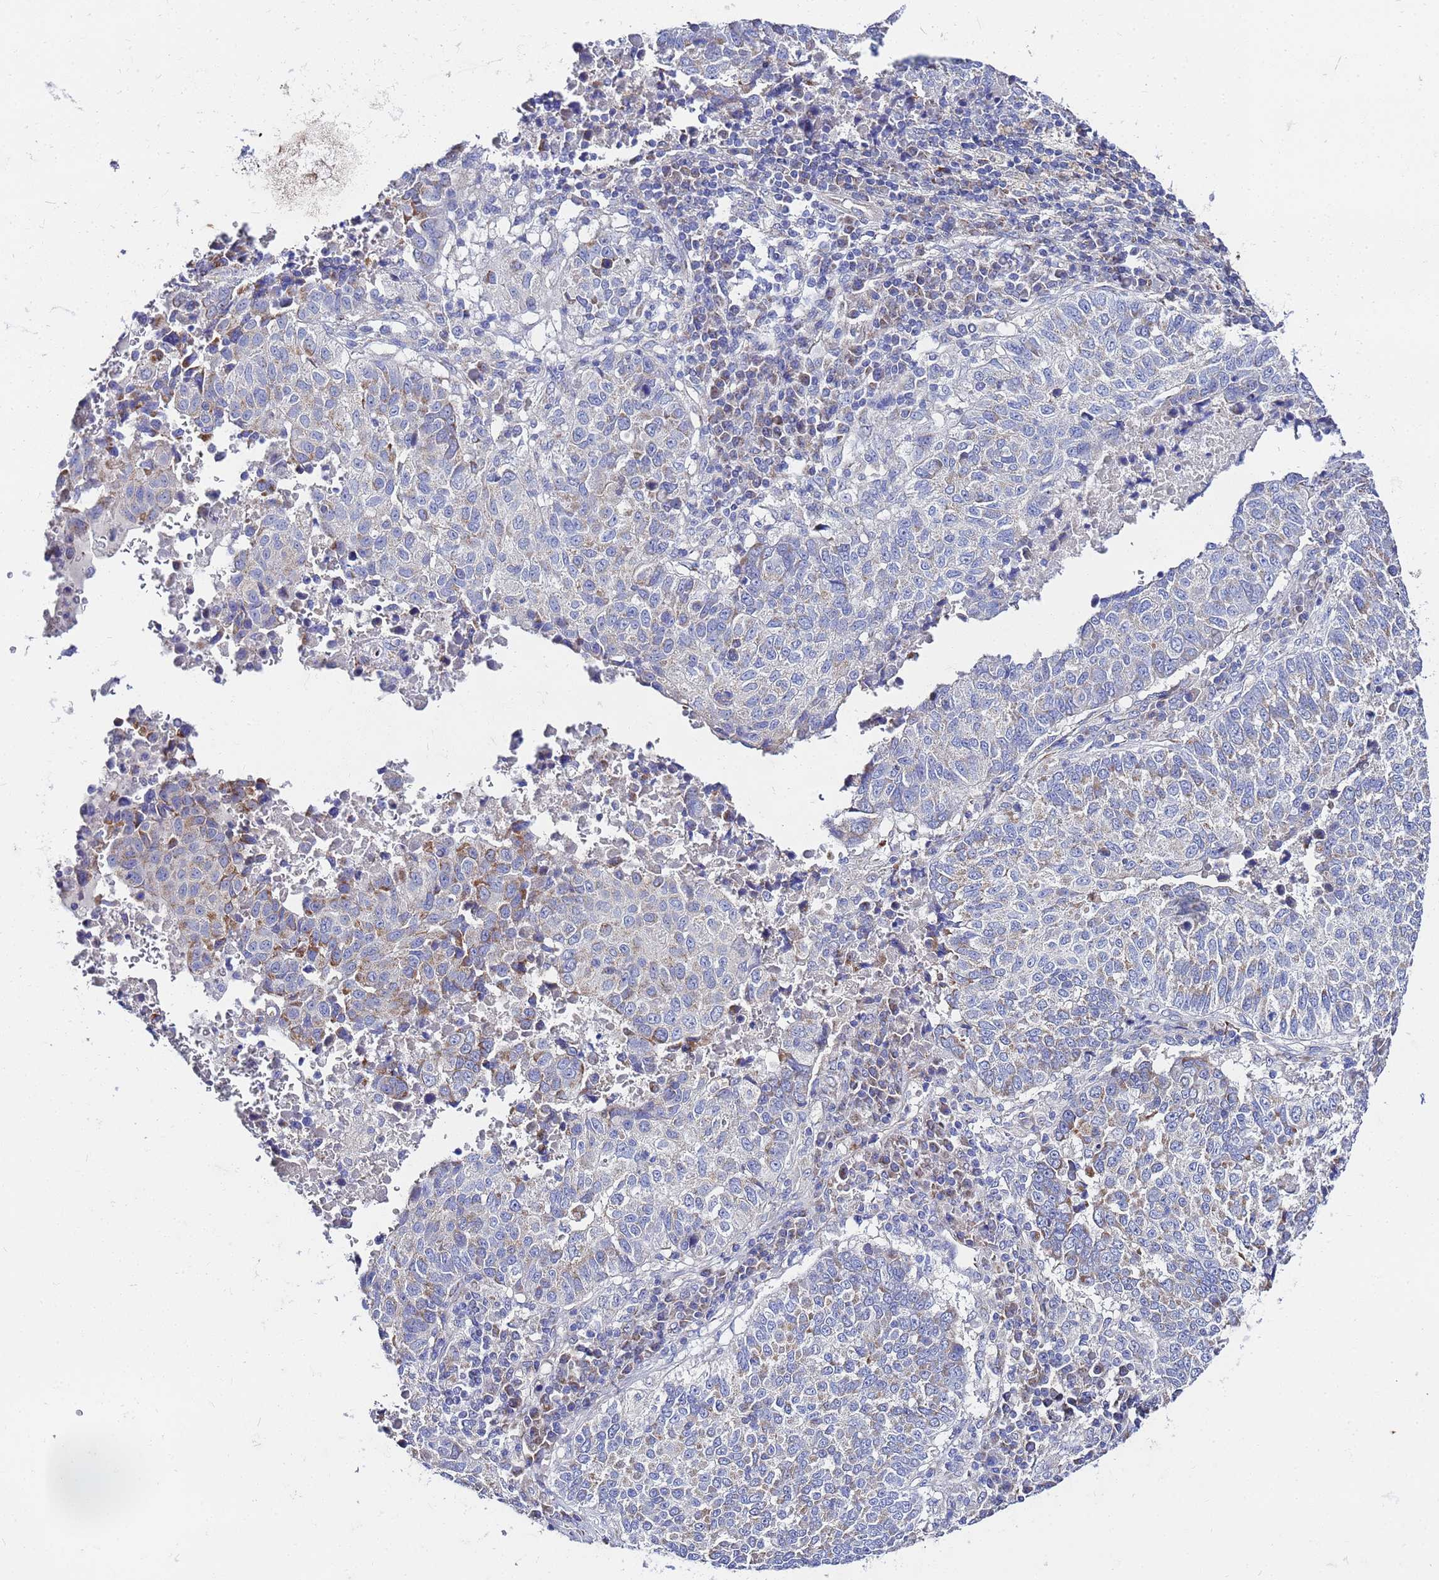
{"staining": {"intensity": "moderate", "quantity": "<25%", "location": "cytoplasmic/membranous"}, "tissue": "lung cancer", "cell_type": "Tumor cells", "image_type": "cancer", "snomed": [{"axis": "morphology", "description": "Squamous cell carcinoma, NOS"}, {"axis": "topography", "description": "Lung"}], "caption": "The micrograph reveals staining of squamous cell carcinoma (lung), revealing moderate cytoplasmic/membranous protein expression (brown color) within tumor cells.", "gene": "FAHD2A", "patient": {"sex": "male", "age": 73}}